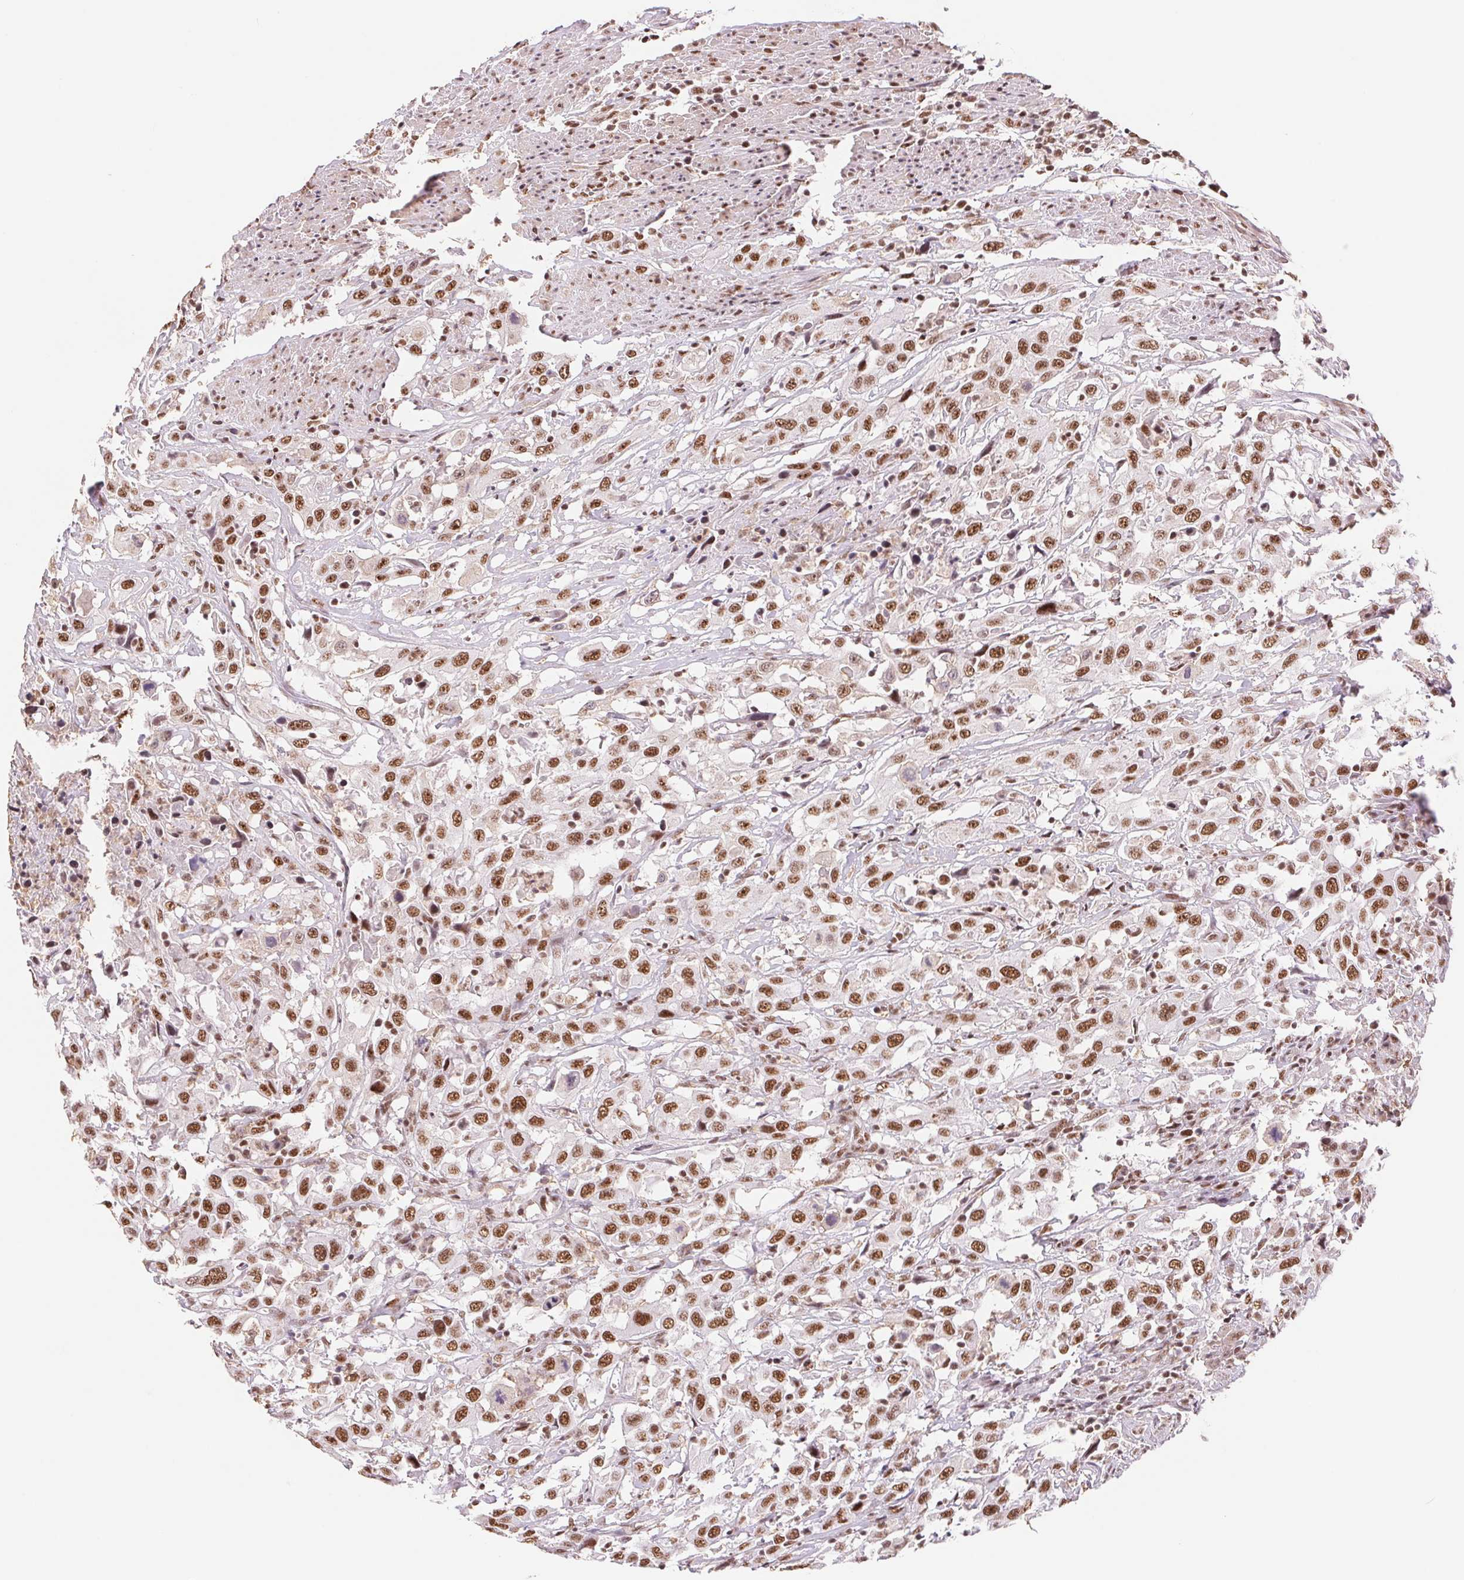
{"staining": {"intensity": "strong", "quantity": ">75%", "location": "nuclear"}, "tissue": "urothelial cancer", "cell_type": "Tumor cells", "image_type": "cancer", "snomed": [{"axis": "morphology", "description": "Urothelial carcinoma, High grade"}, {"axis": "topography", "description": "Urinary bladder"}], "caption": "High-power microscopy captured an IHC photomicrograph of urothelial cancer, revealing strong nuclear staining in about >75% of tumor cells.", "gene": "SREK1", "patient": {"sex": "male", "age": 61}}